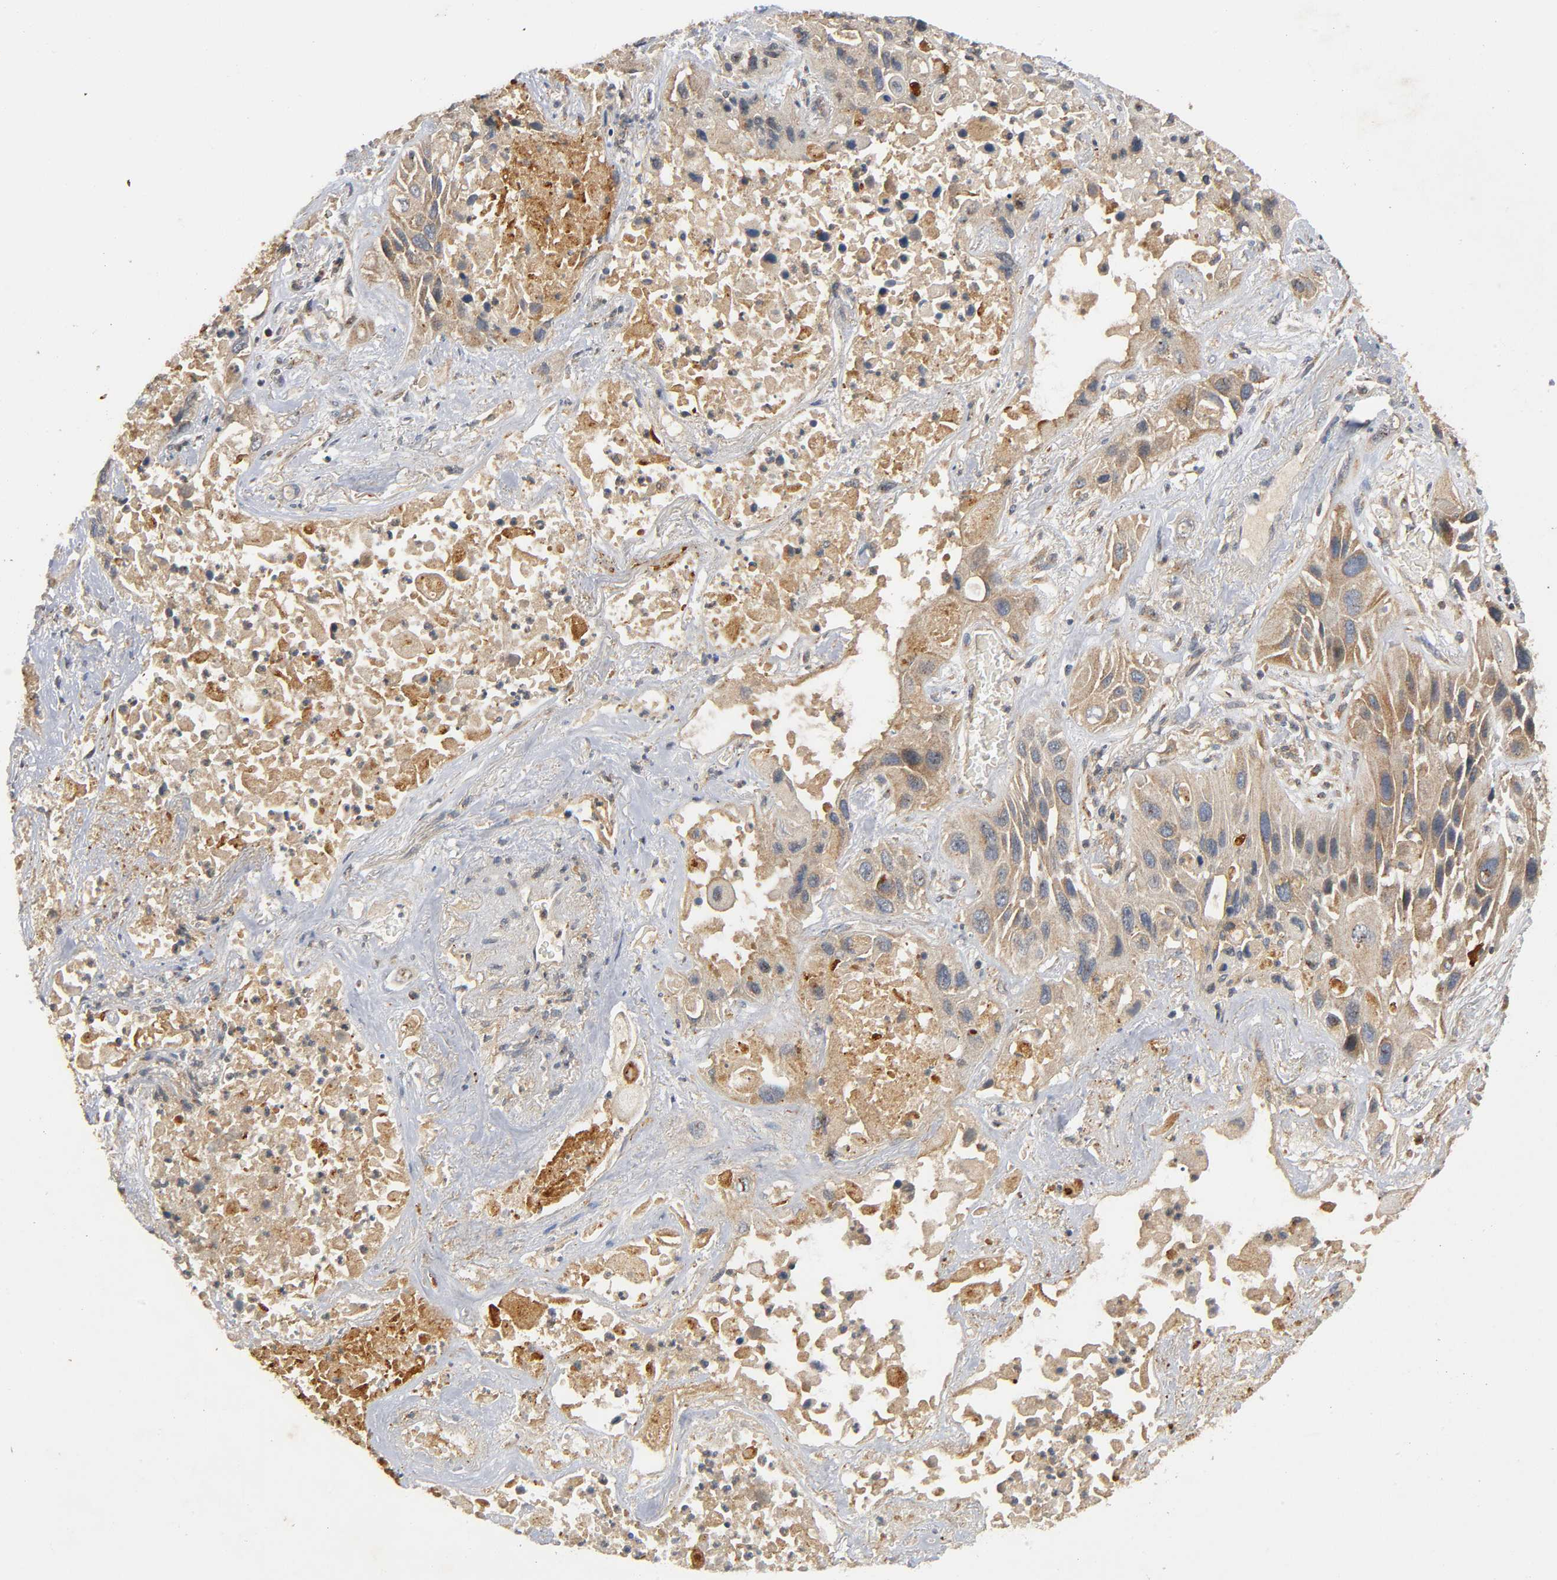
{"staining": {"intensity": "moderate", "quantity": ">75%", "location": "cytoplasmic/membranous"}, "tissue": "lung cancer", "cell_type": "Tumor cells", "image_type": "cancer", "snomed": [{"axis": "morphology", "description": "Squamous cell carcinoma, NOS"}, {"axis": "topography", "description": "Lung"}], "caption": "Protein expression analysis of squamous cell carcinoma (lung) shows moderate cytoplasmic/membranous expression in approximately >75% of tumor cells.", "gene": "IKBKB", "patient": {"sex": "female", "age": 76}}